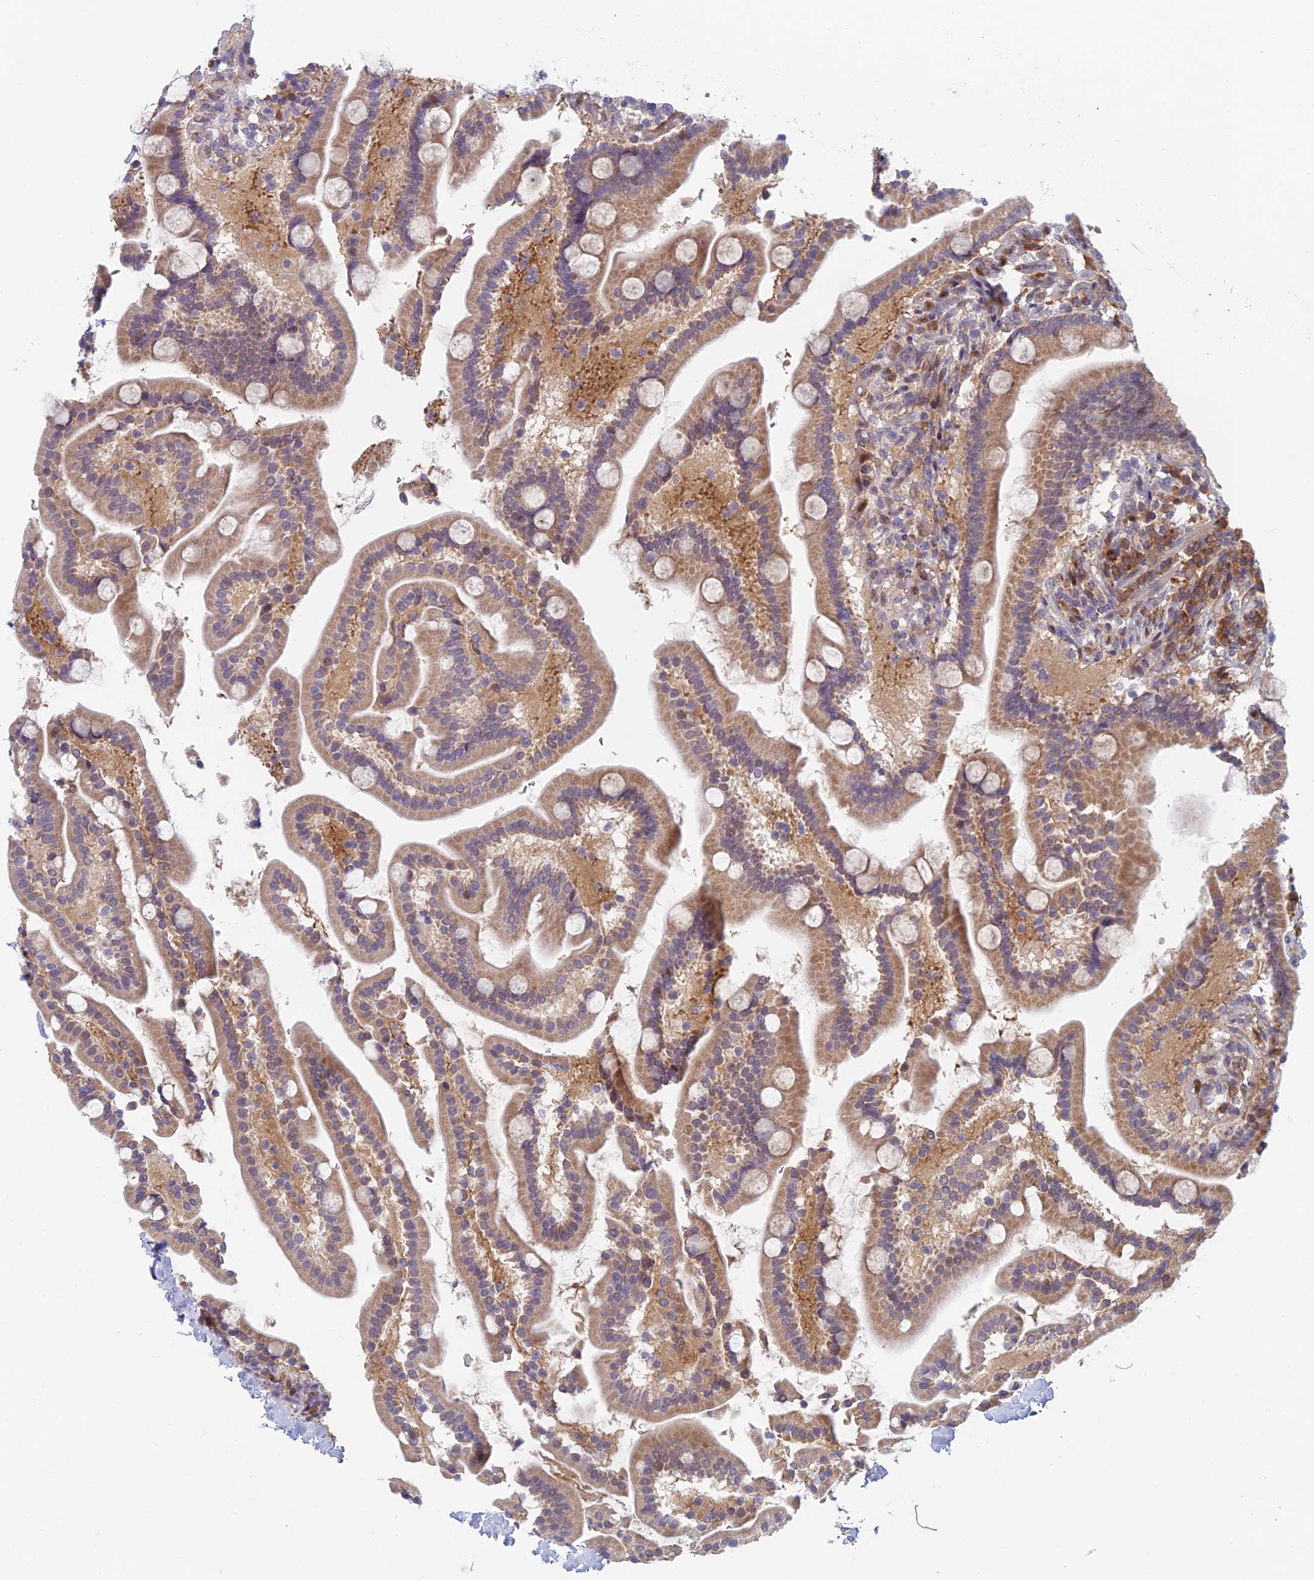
{"staining": {"intensity": "moderate", "quantity": "25%-75%", "location": "cytoplasmic/membranous"}, "tissue": "duodenum", "cell_type": "Glandular cells", "image_type": "normal", "snomed": [{"axis": "morphology", "description": "Normal tissue, NOS"}, {"axis": "topography", "description": "Duodenum"}], "caption": "Immunohistochemistry image of unremarkable duodenum: human duodenum stained using IHC displays medium levels of moderate protein expression localized specifically in the cytoplasmic/membranous of glandular cells, appearing as a cytoplasmic/membranous brown color.", "gene": "PPP1R26", "patient": {"sex": "male", "age": 55}}